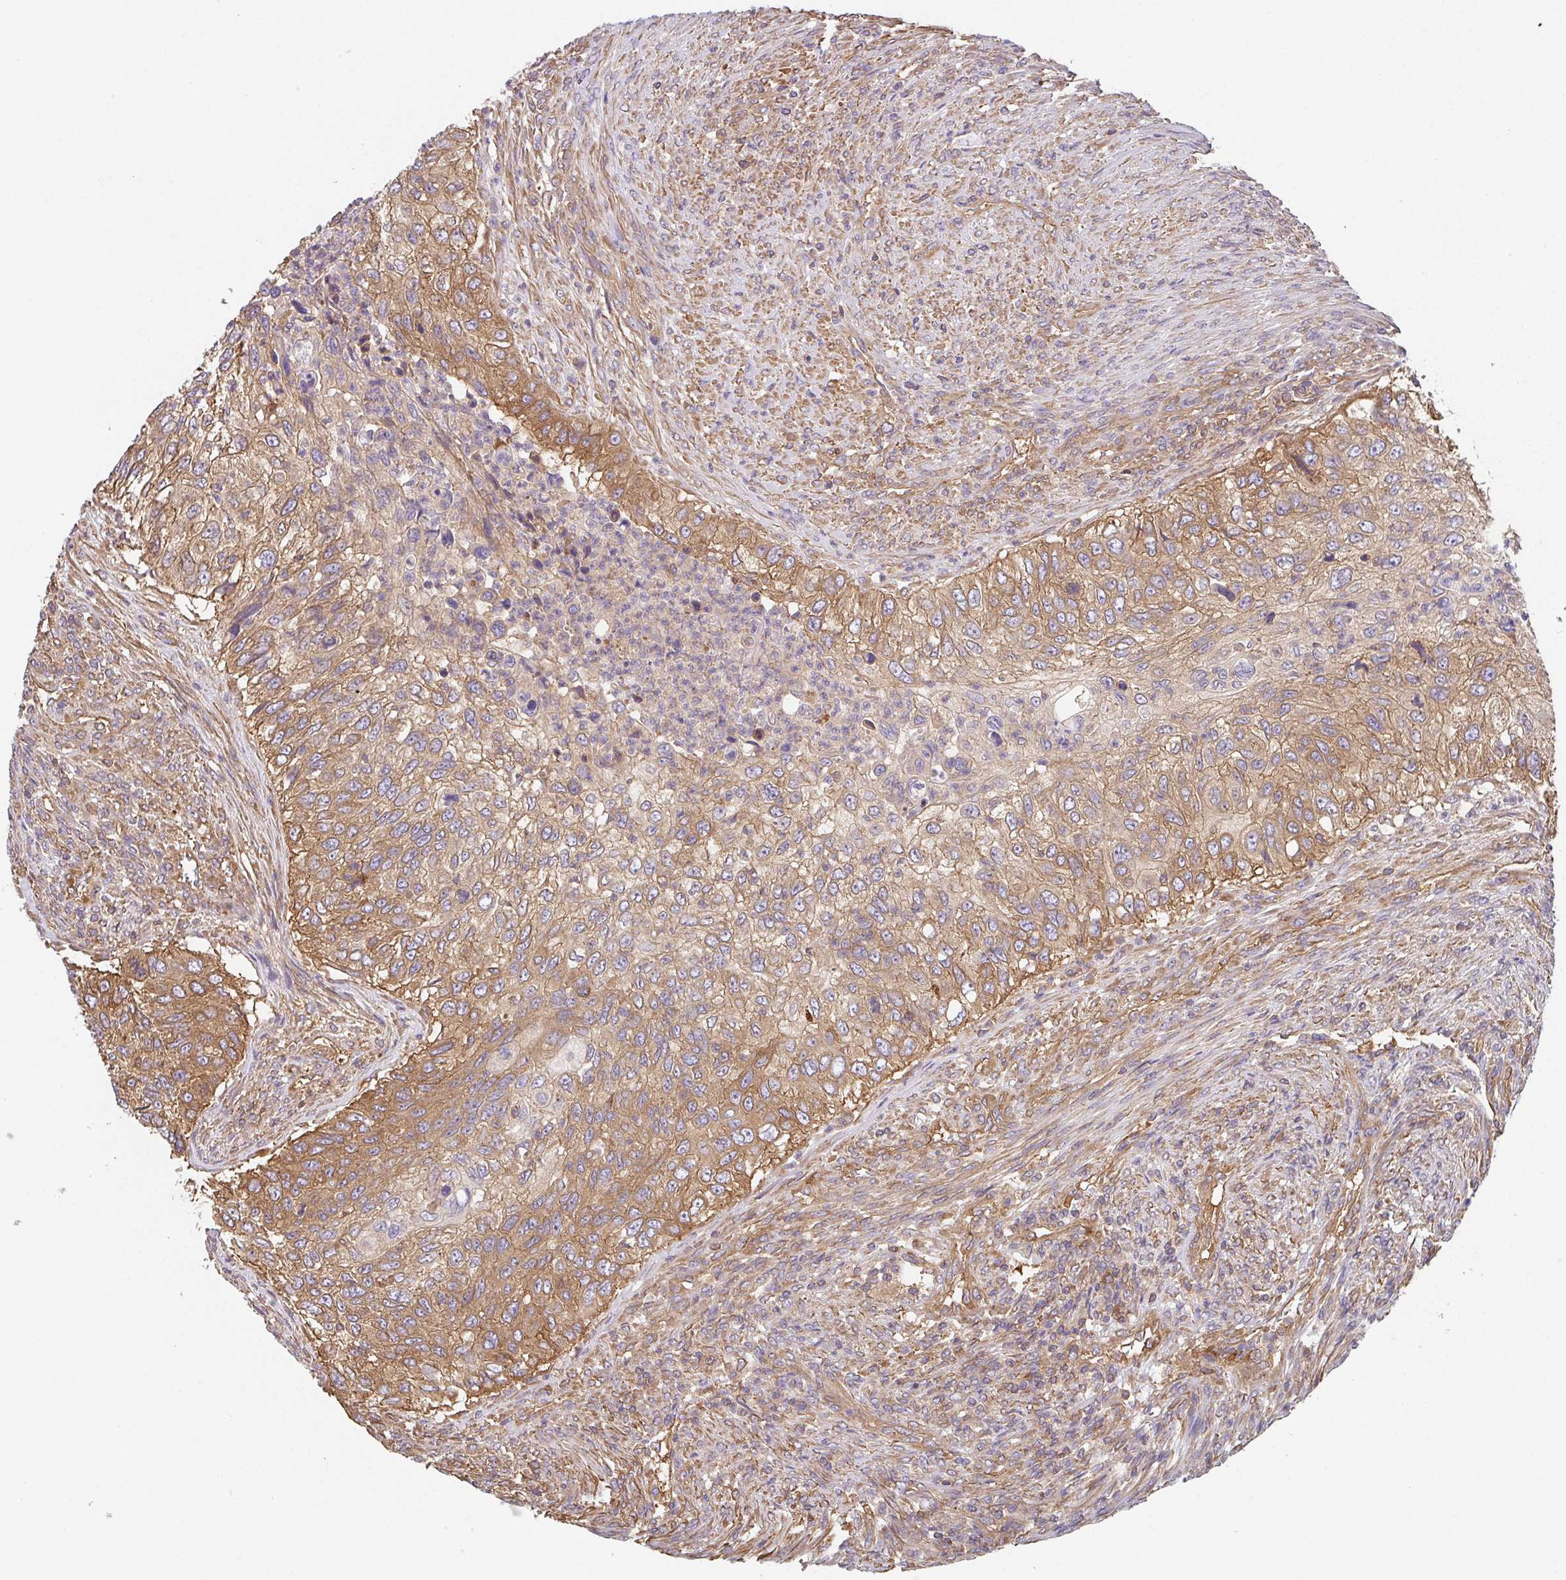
{"staining": {"intensity": "moderate", "quantity": ">75%", "location": "cytoplasmic/membranous"}, "tissue": "urothelial cancer", "cell_type": "Tumor cells", "image_type": "cancer", "snomed": [{"axis": "morphology", "description": "Urothelial carcinoma, High grade"}, {"axis": "topography", "description": "Urinary bladder"}], "caption": "A histopathology image showing moderate cytoplasmic/membranous positivity in approximately >75% of tumor cells in high-grade urothelial carcinoma, as visualized by brown immunohistochemical staining.", "gene": "TMEM229A", "patient": {"sex": "female", "age": 60}}